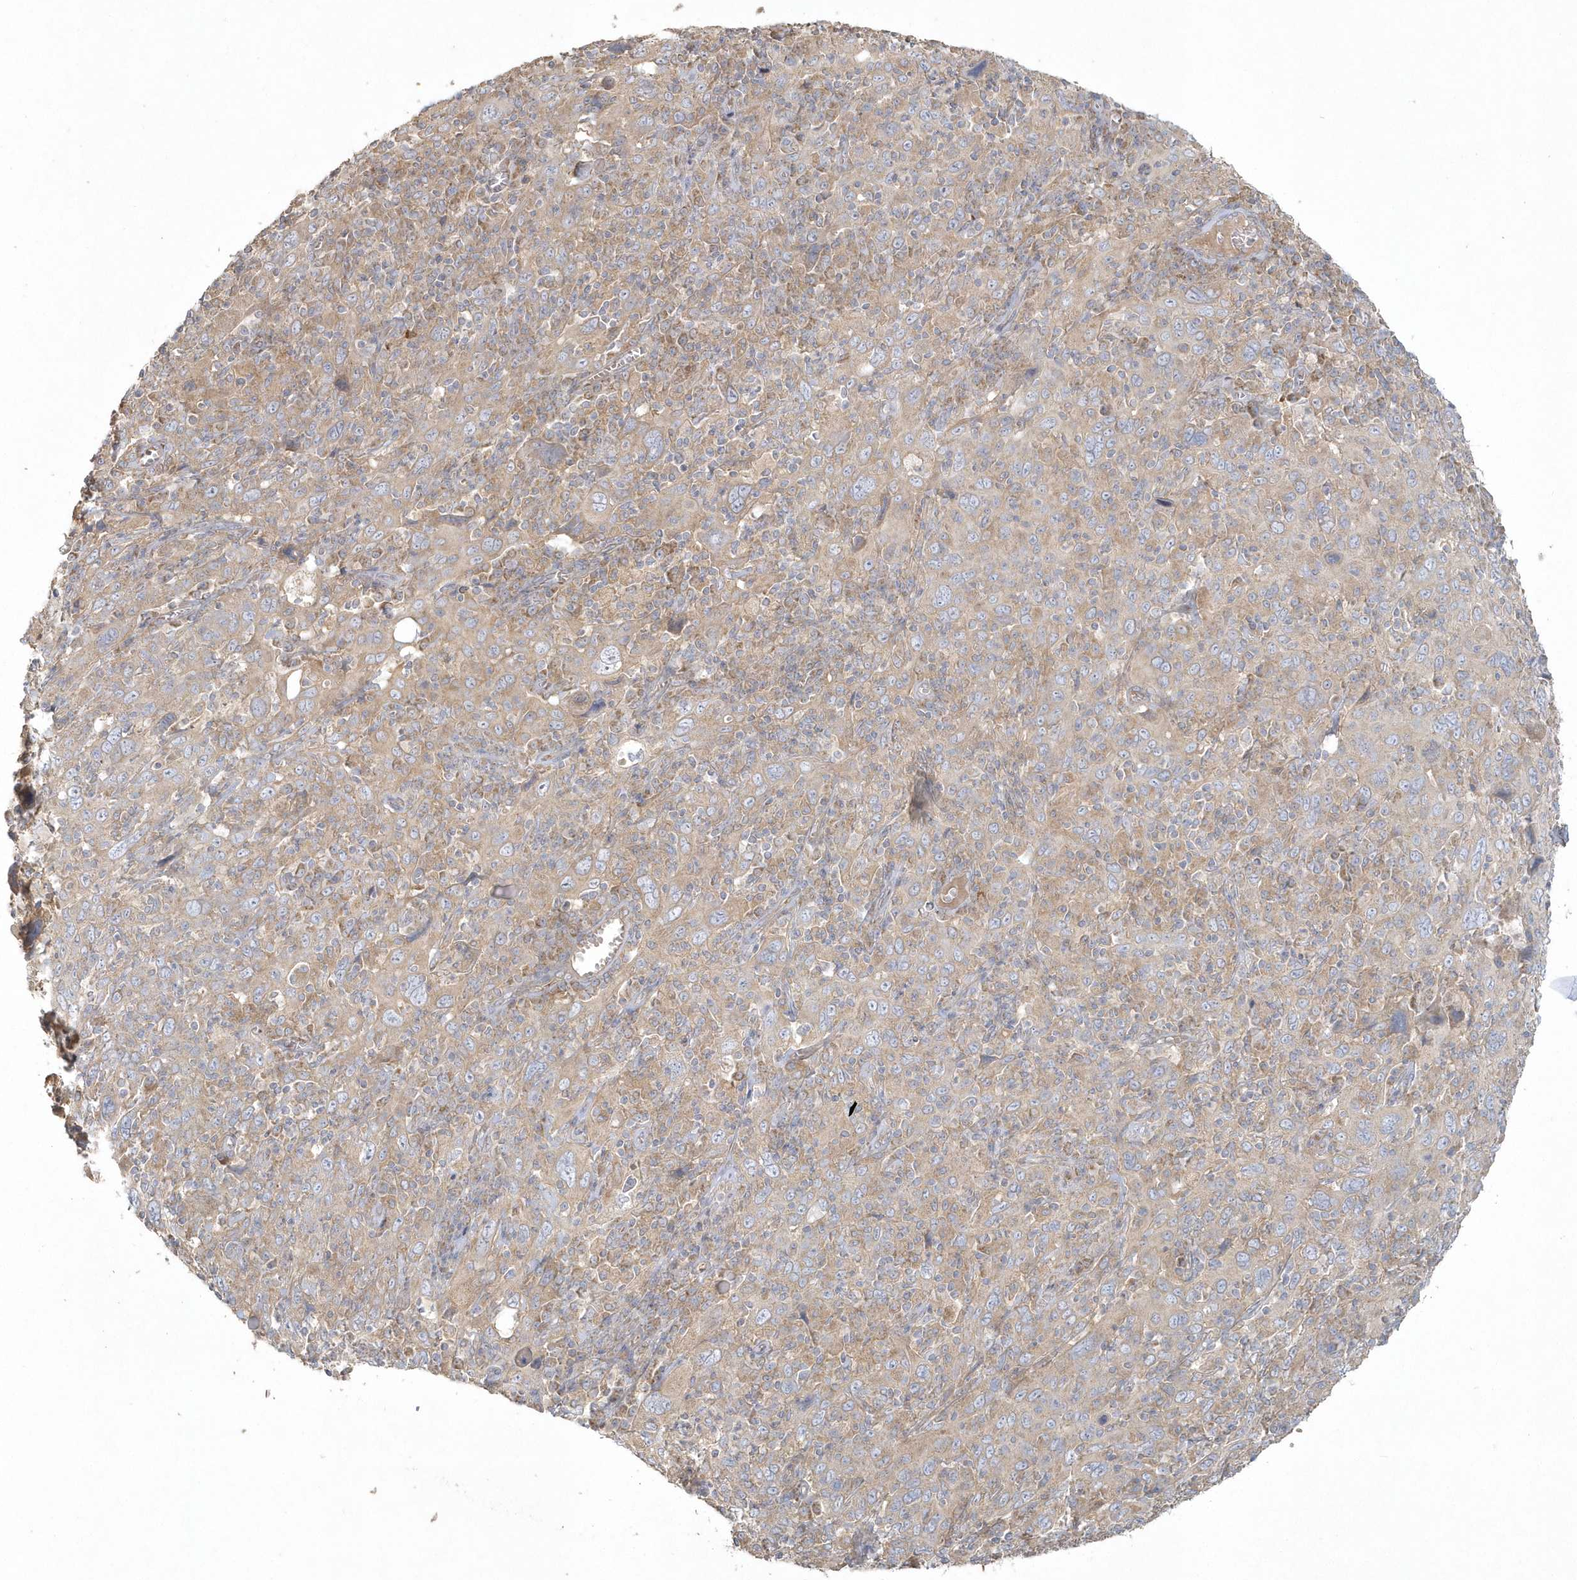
{"staining": {"intensity": "weak", "quantity": "25%-75%", "location": "cytoplasmic/membranous"}, "tissue": "cervical cancer", "cell_type": "Tumor cells", "image_type": "cancer", "snomed": [{"axis": "morphology", "description": "Squamous cell carcinoma, NOS"}, {"axis": "topography", "description": "Cervix"}], "caption": "Cervical squamous cell carcinoma stained for a protein (brown) demonstrates weak cytoplasmic/membranous positive positivity in about 25%-75% of tumor cells.", "gene": "BLTP3A", "patient": {"sex": "female", "age": 46}}